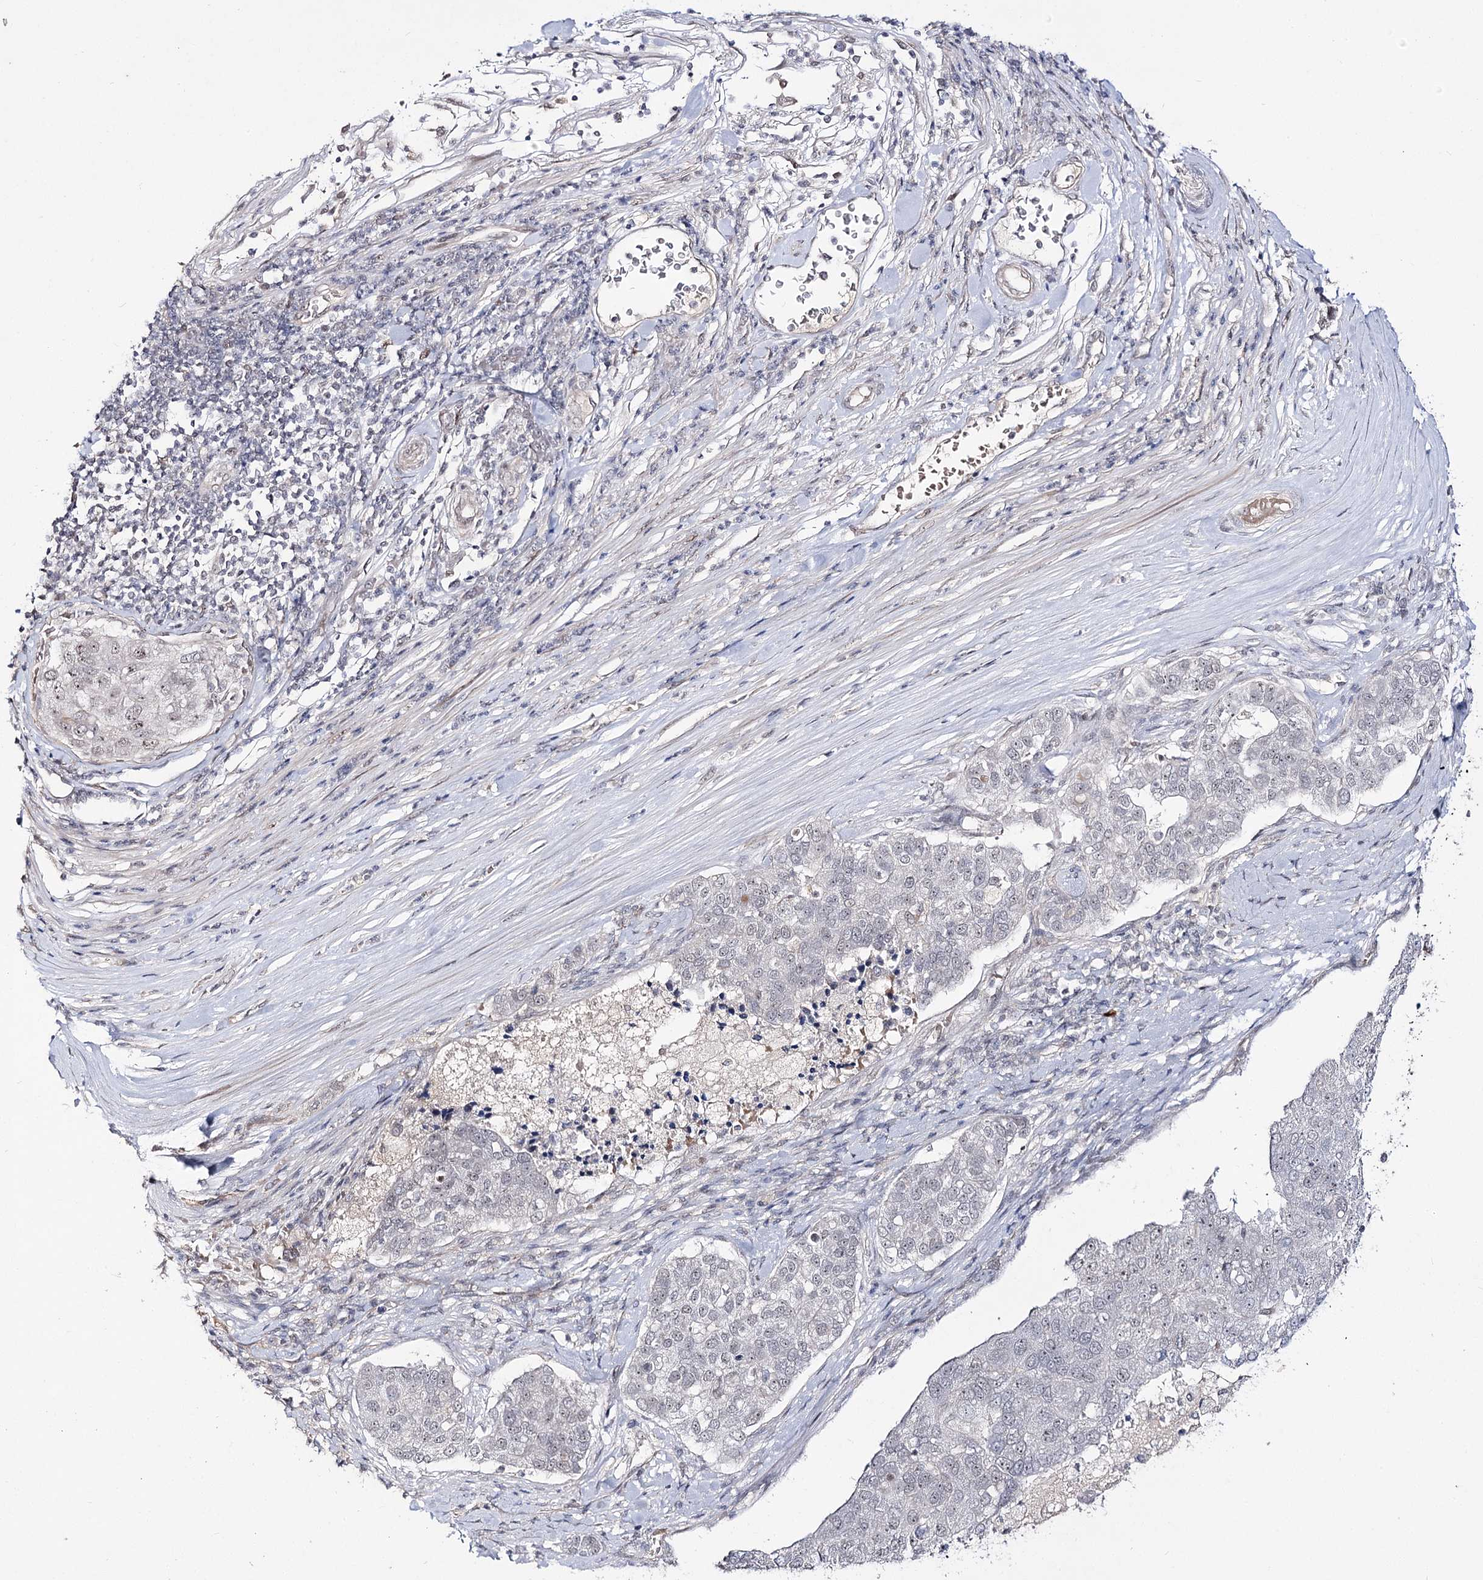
{"staining": {"intensity": "negative", "quantity": "none", "location": "none"}, "tissue": "pancreatic cancer", "cell_type": "Tumor cells", "image_type": "cancer", "snomed": [{"axis": "morphology", "description": "Adenocarcinoma, NOS"}, {"axis": "topography", "description": "Pancreas"}], "caption": "High magnification brightfield microscopy of pancreatic adenocarcinoma stained with DAB (3,3'-diaminobenzidine) (brown) and counterstained with hematoxylin (blue): tumor cells show no significant positivity. (DAB (3,3'-diaminobenzidine) immunohistochemistry (IHC) visualized using brightfield microscopy, high magnification).", "gene": "RRP9", "patient": {"sex": "female", "age": 61}}